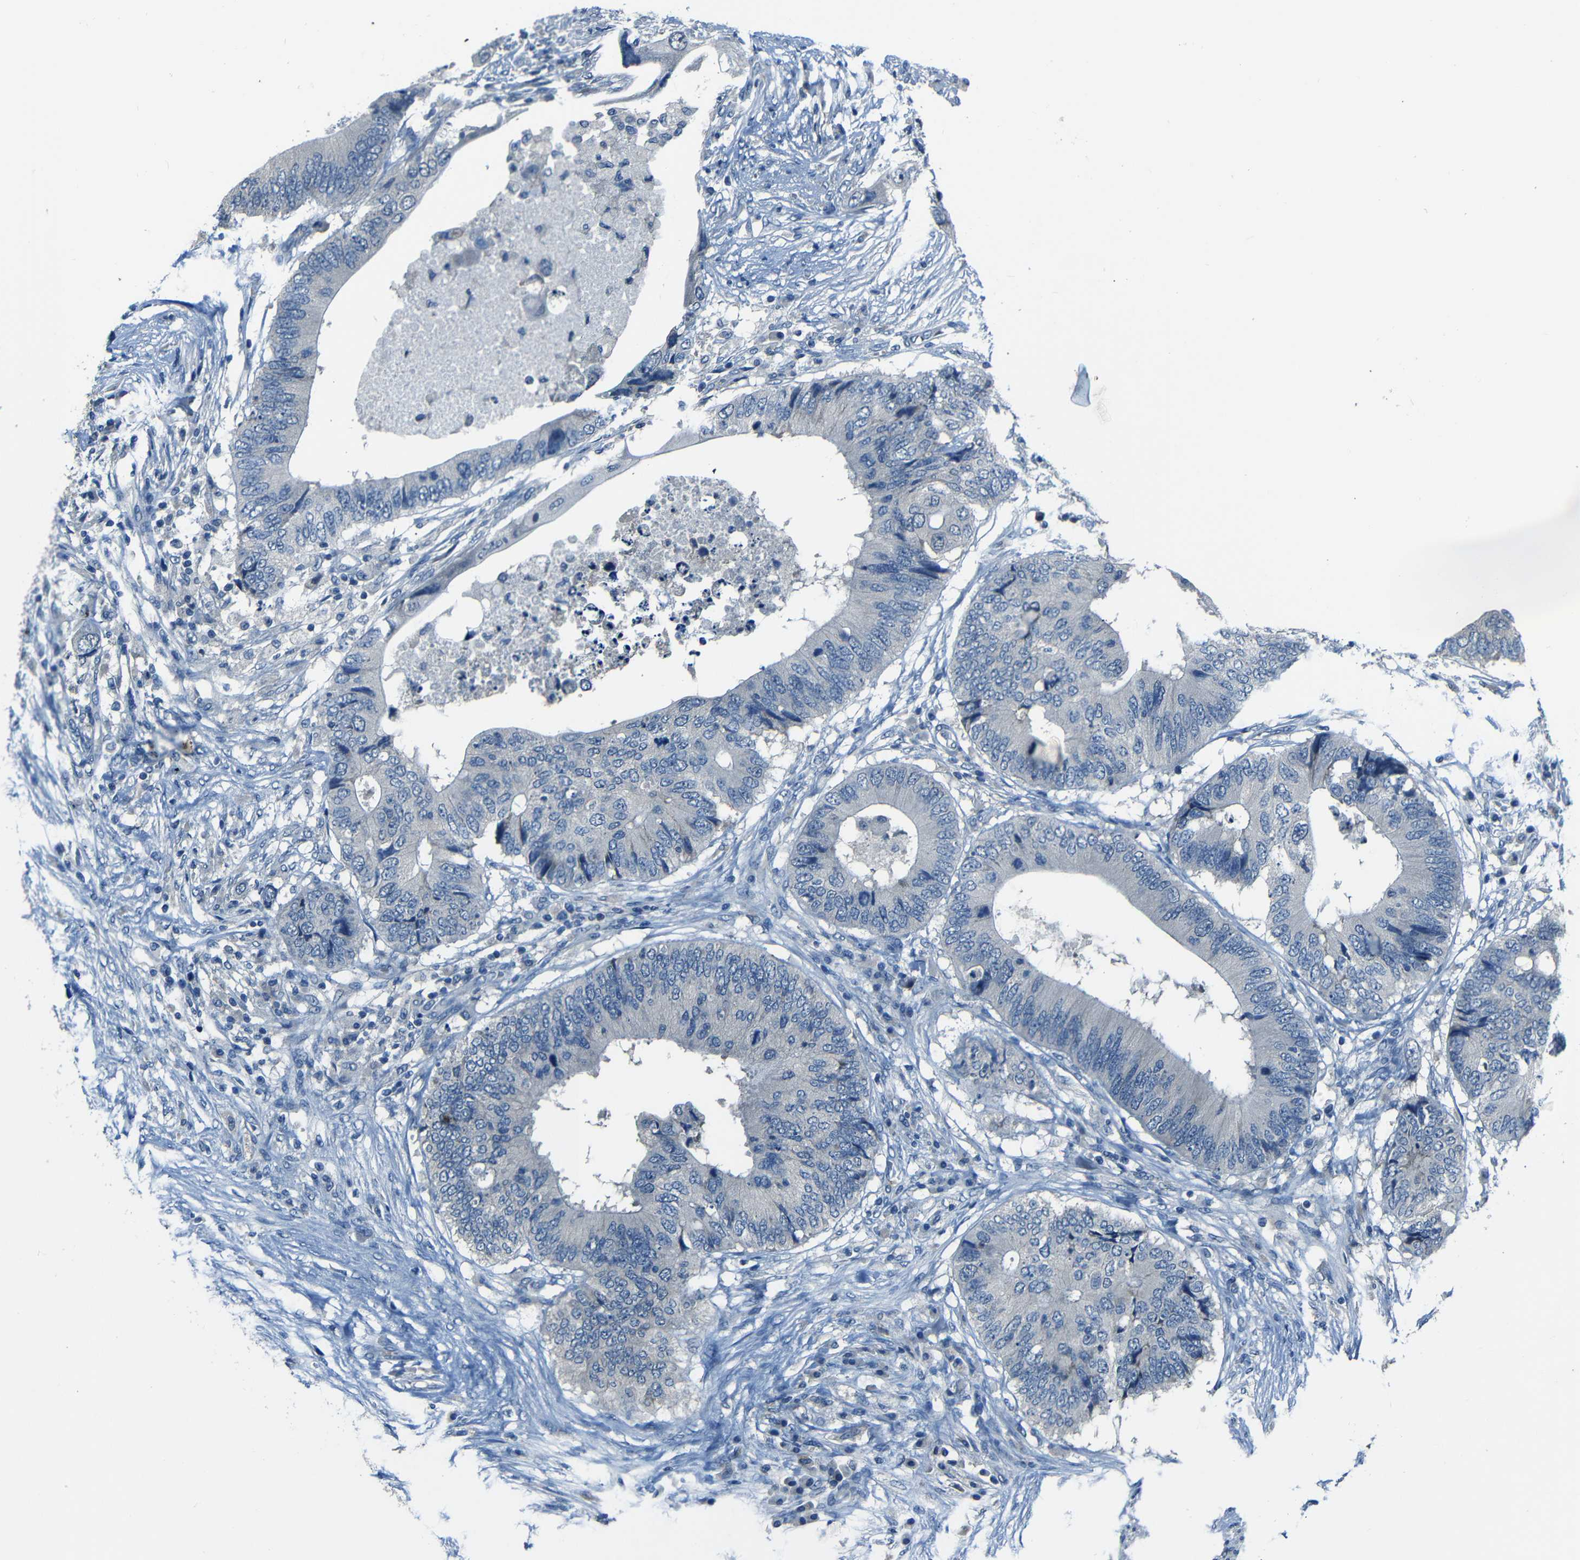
{"staining": {"intensity": "negative", "quantity": "none", "location": "none"}, "tissue": "colorectal cancer", "cell_type": "Tumor cells", "image_type": "cancer", "snomed": [{"axis": "morphology", "description": "Adenocarcinoma, NOS"}, {"axis": "topography", "description": "Colon"}], "caption": "Immunohistochemistry photomicrograph of human colorectal cancer (adenocarcinoma) stained for a protein (brown), which exhibits no staining in tumor cells.", "gene": "SLA", "patient": {"sex": "male", "age": 71}}